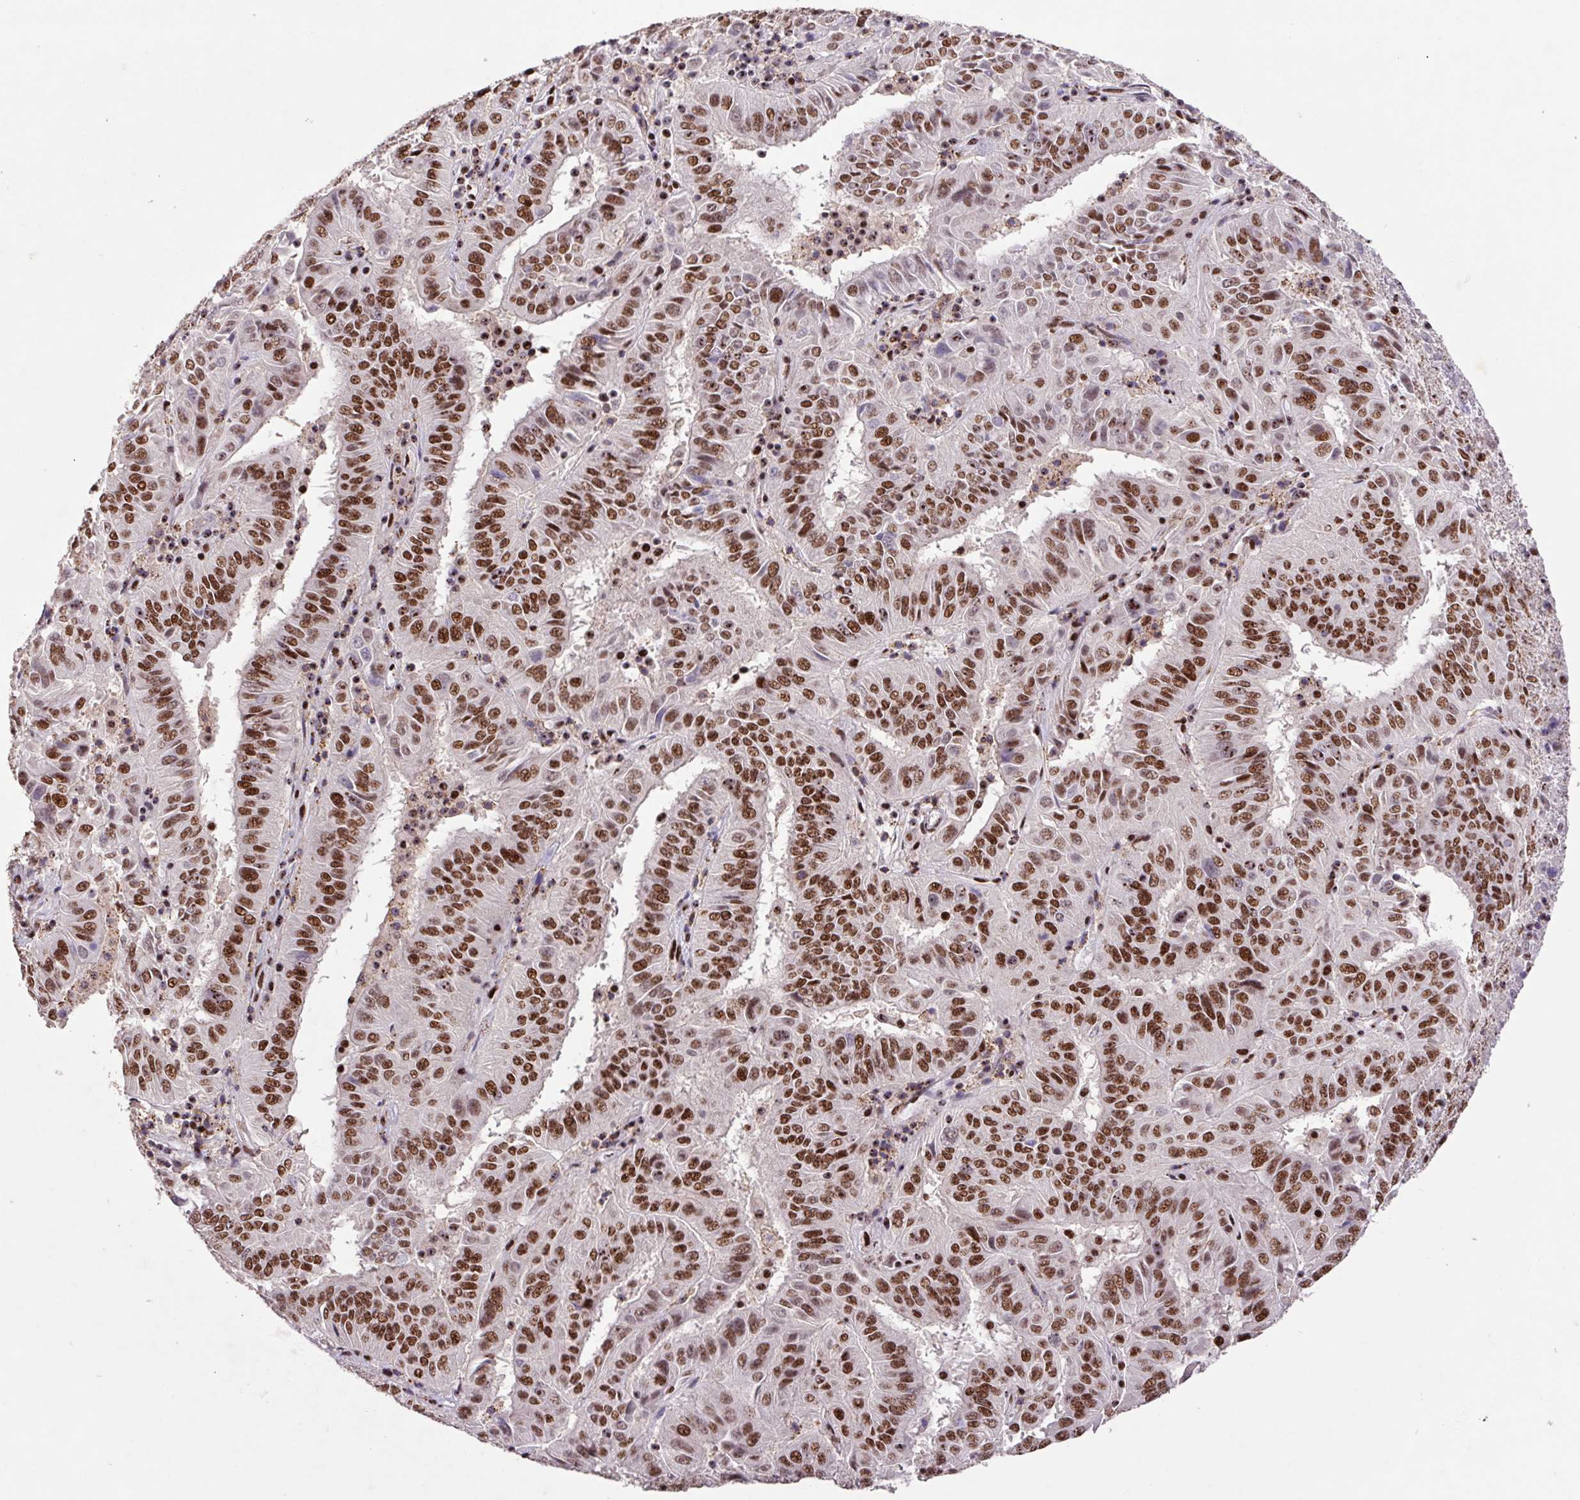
{"staining": {"intensity": "strong", "quantity": ">75%", "location": "nuclear"}, "tissue": "pancreatic cancer", "cell_type": "Tumor cells", "image_type": "cancer", "snomed": [{"axis": "morphology", "description": "Adenocarcinoma, NOS"}, {"axis": "topography", "description": "Pancreas"}], "caption": "Immunohistochemical staining of human pancreatic cancer (adenocarcinoma) reveals strong nuclear protein staining in approximately >75% of tumor cells.", "gene": "LDLRAD4", "patient": {"sex": "male", "age": 63}}